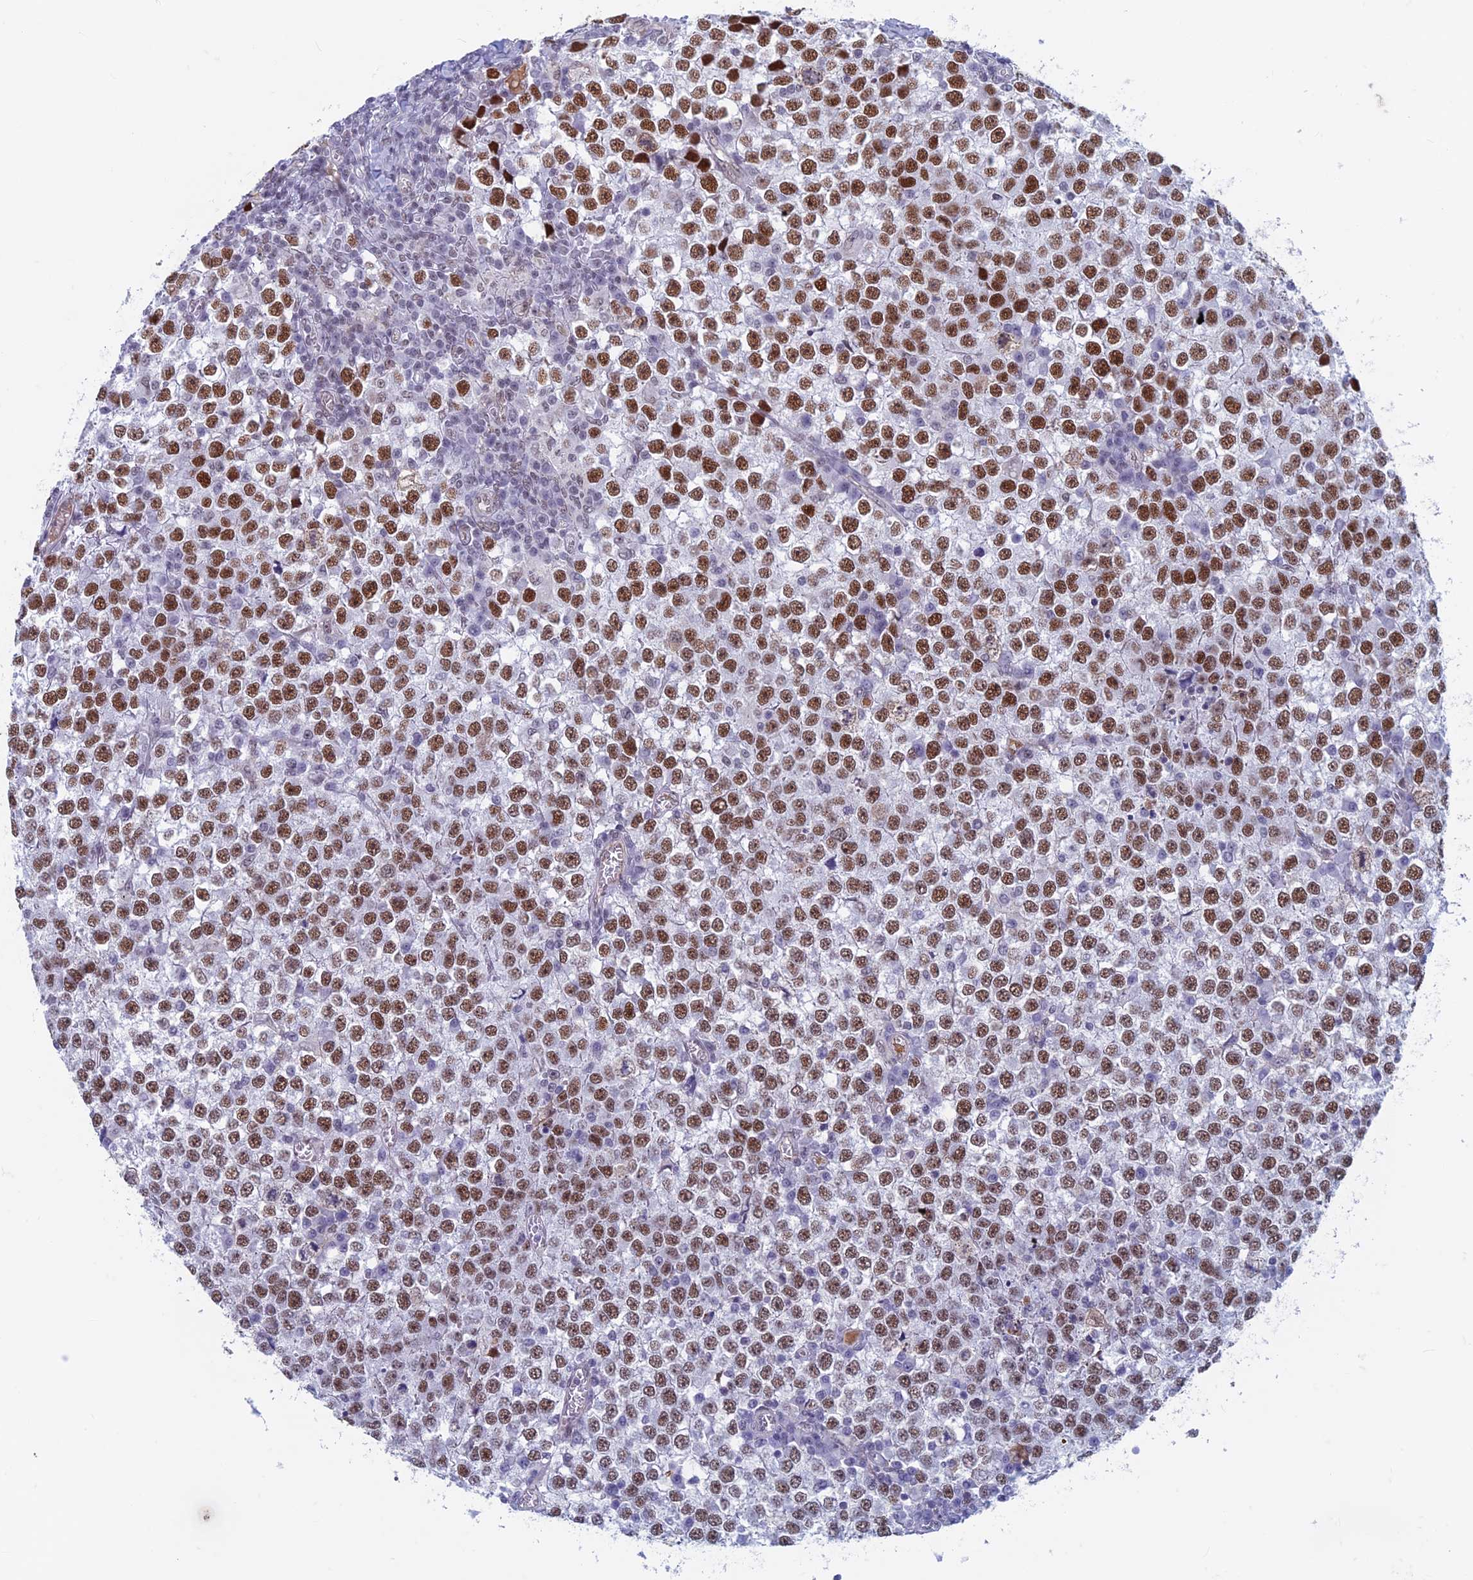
{"staining": {"intensity": "moderate", "quantity": ">75%", "location": "nuclear"}, "tissue": "testis cancer", "cell_type": "Tumor cells", "image_type": "cancer", "snomed": [{"axis": "morphology", "description": "Seminoma, NOS"}, {"axis": "topography", "description": "Testis"}], "caption": "Immunohistochemical staining of human testis cancer (seminoma) displays medium levels of moderate nuclear expression in approximately >75% of tumor cells. (DAB IHC, brown staining for protein, blue staining for nuclei).", "gene": "ASH2L", "patient": {"sex": "male", "age": 65}}